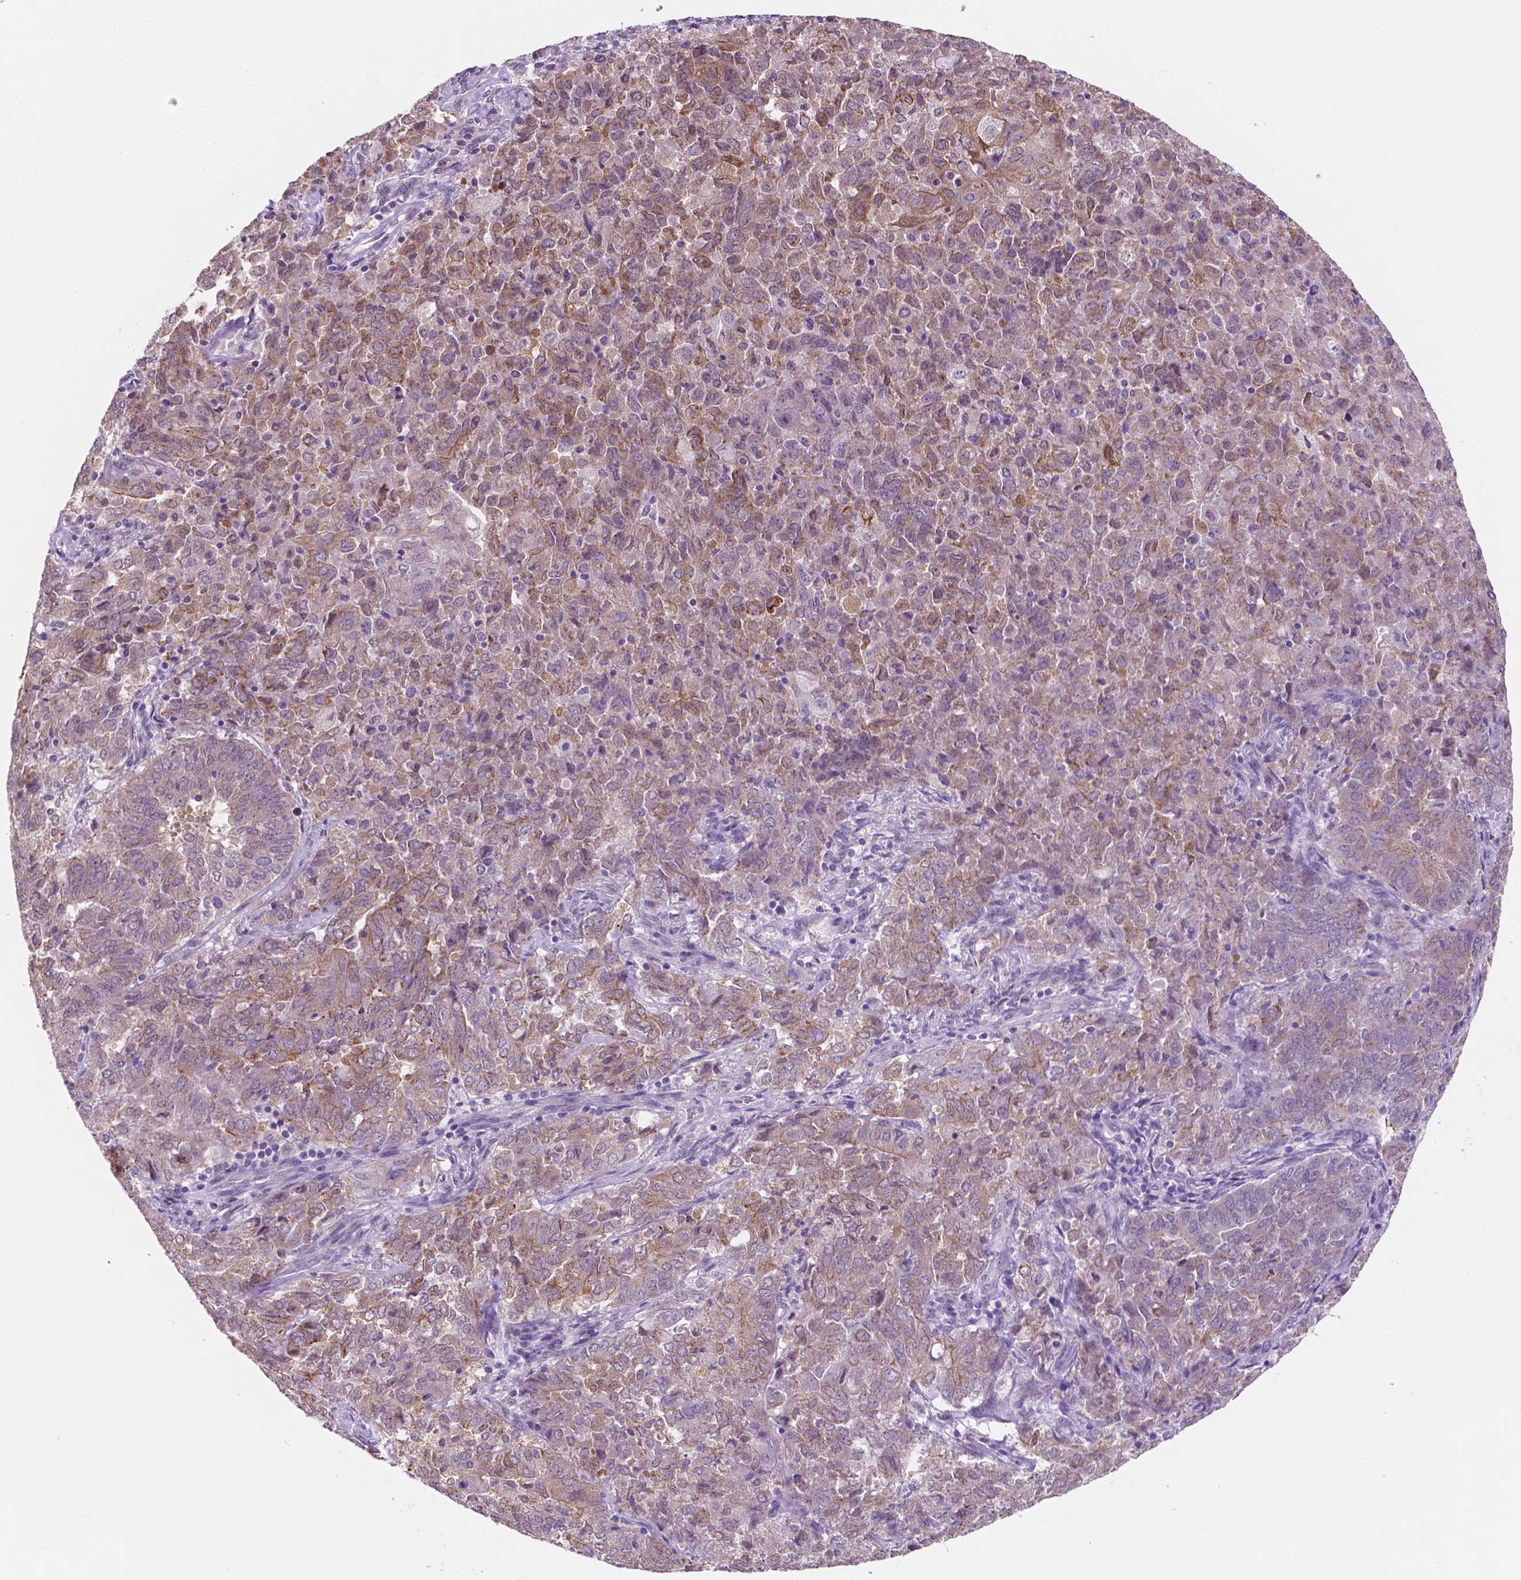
{"staining": {"intensity": "moderate", "quantity": ">75%", "location": "cytoplasmic/membranous"}, "tissue": "endometrial cancer", "cell_type": "Tumor cells", "image_type": "cancer", "snomed": [{"axis": "morphology", "description": "Adenocarcinoma, NOS"}, {"axis": "topography", "description": "Endometrium"}], "caption": "Immunohistochemical staining of human adenocarcinoma (endometrial) demonstrates medium levels of moderate cytoplasmic/membranous positivity in approximately >75% of tumor cells.", "gene": "SHLD3", "patient": {"sex": "female", "age": 72}}